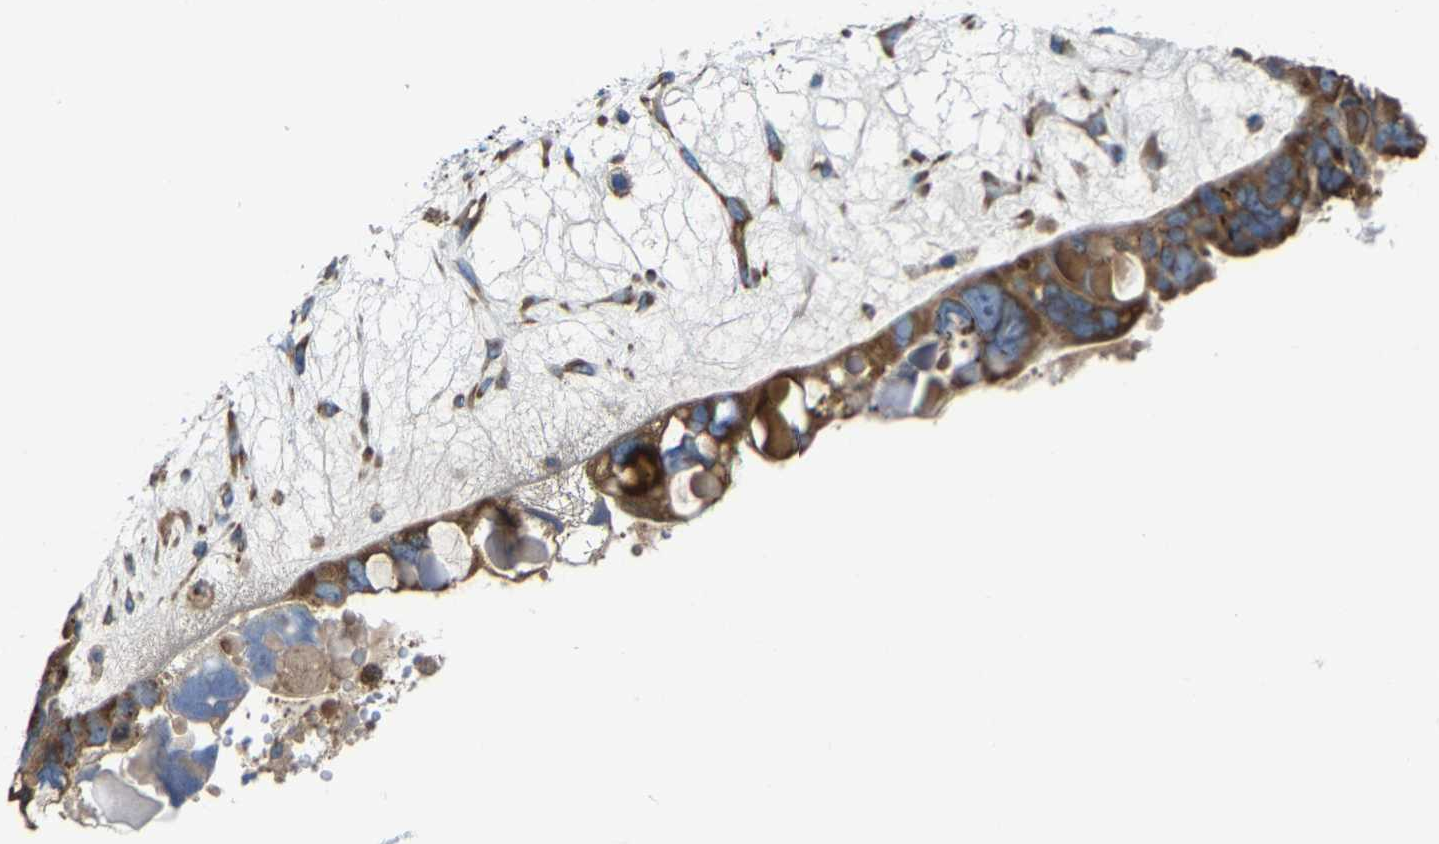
{"staining": {"intensity": "strong", "quantity": ">75%", "location": "cytoplasmic/membranous"}, "tissue": "ovarian cancer", "cell_type": "Tumor cells", "image_type": "cancer", "snomed": [{"axis": "morphology", "description": "Cystadenocarcinoma, serous, NOS"}, {"axis": "topography", "description": "Ovary"}], "caption": "Immunohistochemical staining of human ovarian serous cystadenocarcinoma reveals high levels of strong cytoplasmic/membranous protein expression in about >75% of tumor cells.", "gene": "G3BP2", "patient": {"sex": "female", "age": 79}}